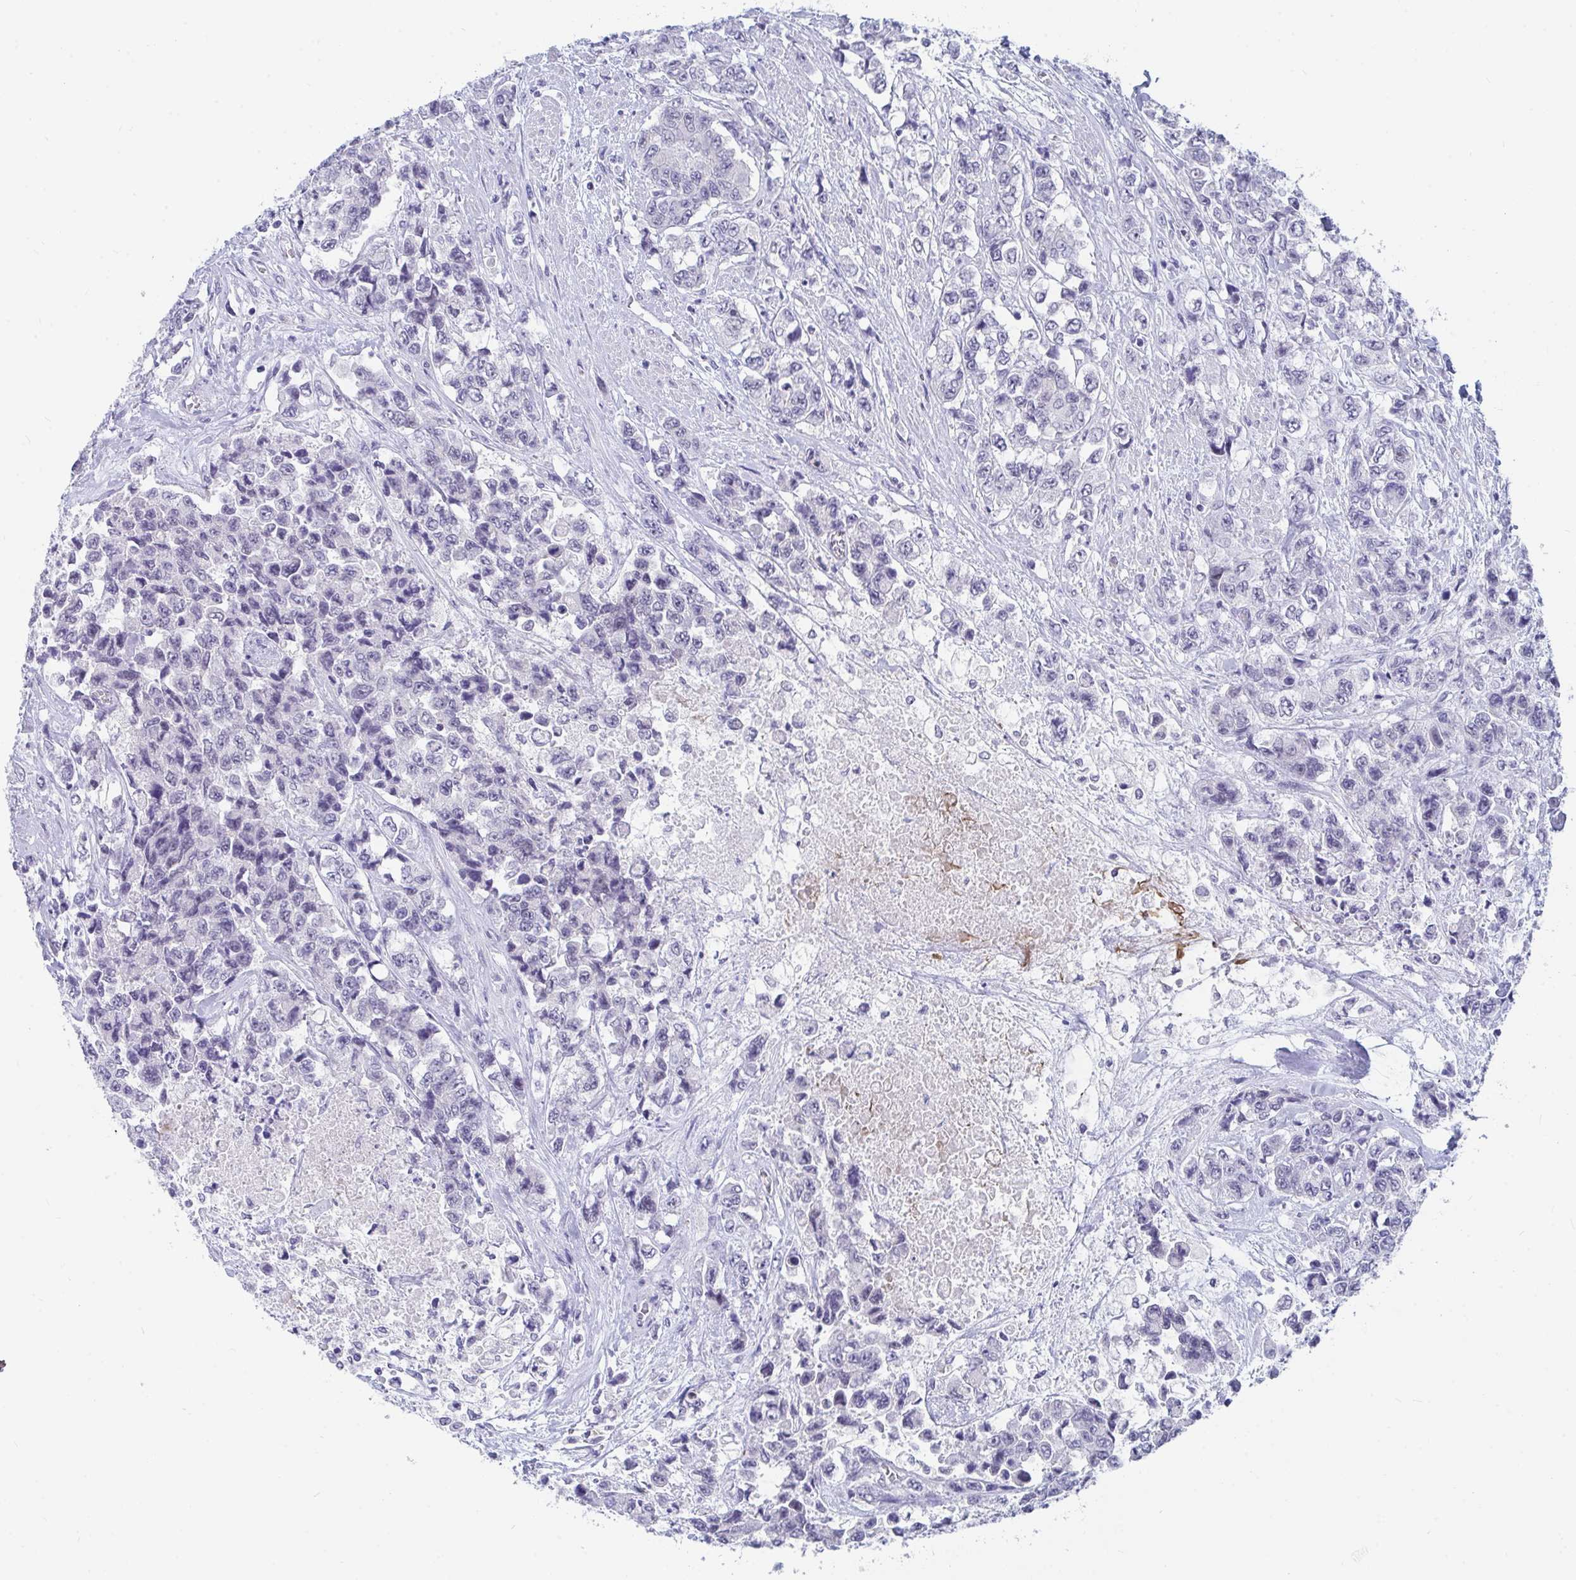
{"staining": {"intensity": "negative", "quantity": "none", "location": "none"}, "tissue": "urothelial cancer", "cell_type": "Tumor cells", "image_type": "cancer", "snomed": [{"axis": "morphology", "description": "Urothelial carcinoma, High grade"}, {"axis": "topography", "description": "Urinary bladder"}], "caption": "DAB immunohistochemical staining of high-grade urothelial carcinoma shows no significant positivity in tumor cells.", "gene": "DAOA", "patient": {"sex": "female", "age": 78}}